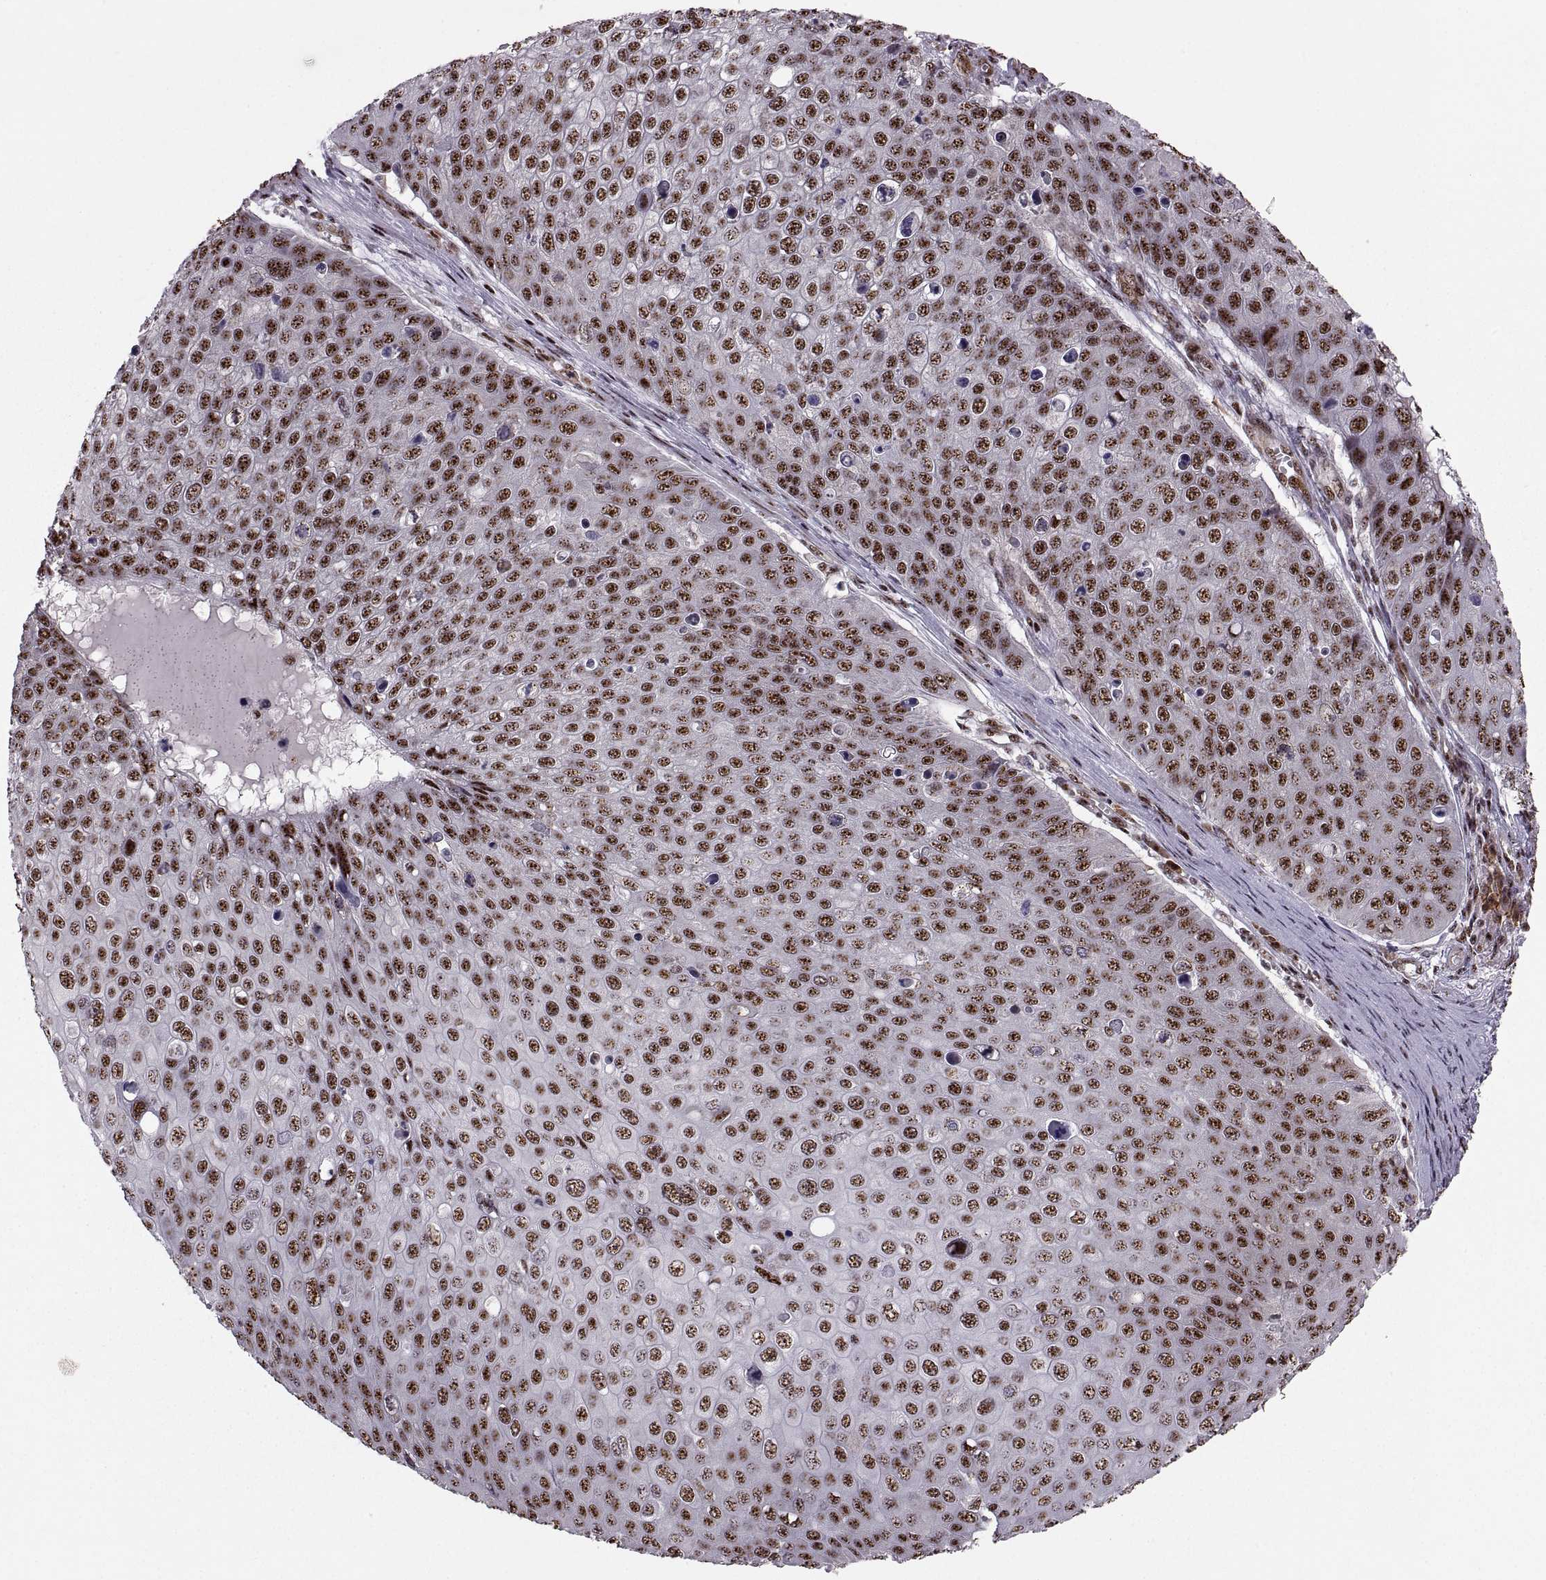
{"staining": {"intensity": "strong", "quantity": ">75%", "location": "nuclear"}, "tissue": "skin cancer", "cell_type": "Tumor cells", "image_type": "cancer", "snomed": [{"axis": "morphology", "description": "Squamous cell carcinoma, NOS"}, {"axis": "topography", "description": "Skin"}], "caption": "This photomicrograph exhibits immunohistochemistry (IHC) staining of skin cancer (squamous cell carcinoma), with high strong nuclear staining in approximately >75% of tumor cells.", "gene": "ZCCHC17", "patient": {"sex": "male", "age": 71}}